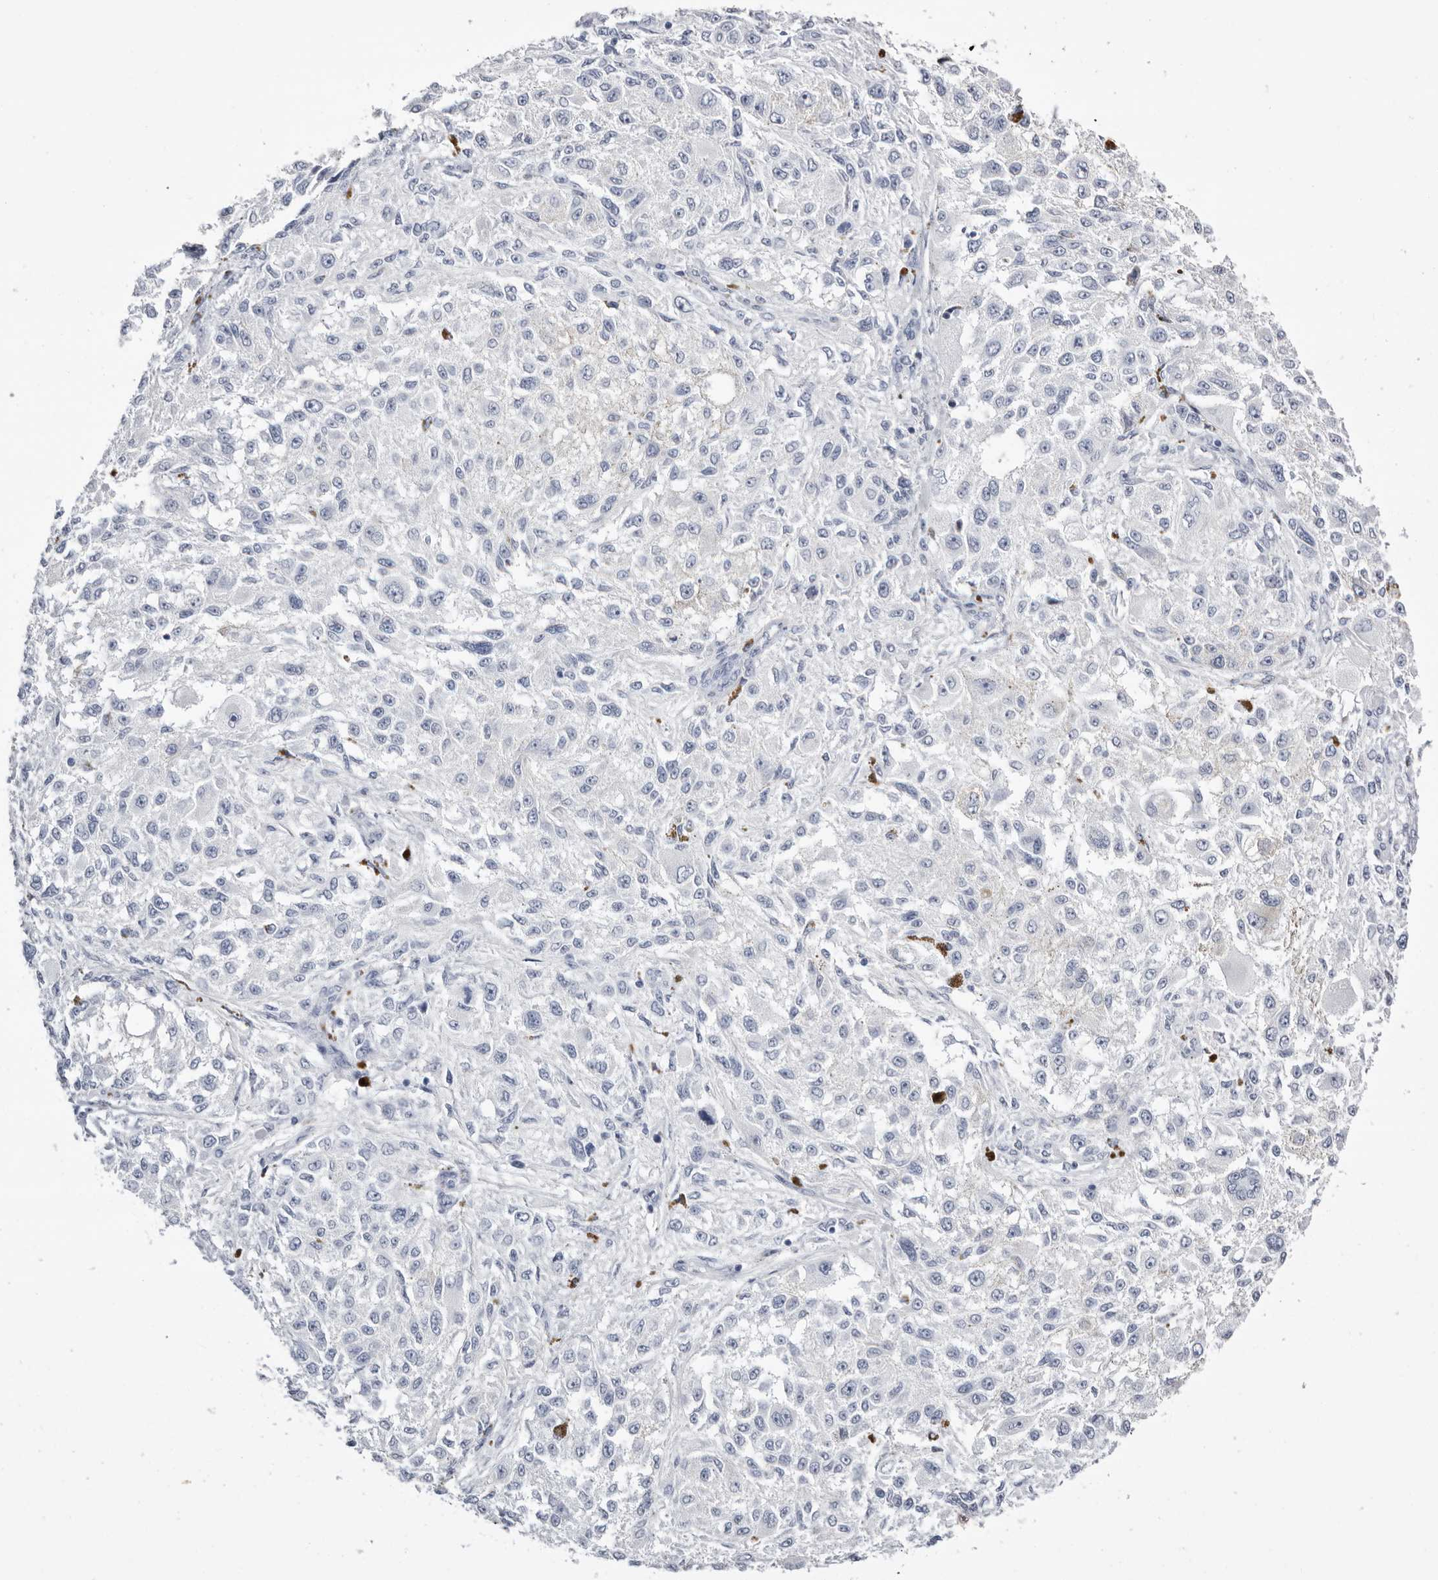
{"staining": {"intensity": "negative", "quantity": "none", "location": "none"}, "tissue": "melanoma", "cell_type": "Tumor cells", "image_type": "cancer", "snomed": [{"axis": "morphology", "description": "Necrosis, NOS"}, {"axis": "morphology", "description": "Malignant melanoma, NOS"}, {"axis": "topography", "description": "Skin"}], "caption": "A photomicrograph of malignant melanoma stained for a protein shows no brown staining in tumor cells.", "gene": "LPO", "patient": {"sex": "female", "age": 87}}